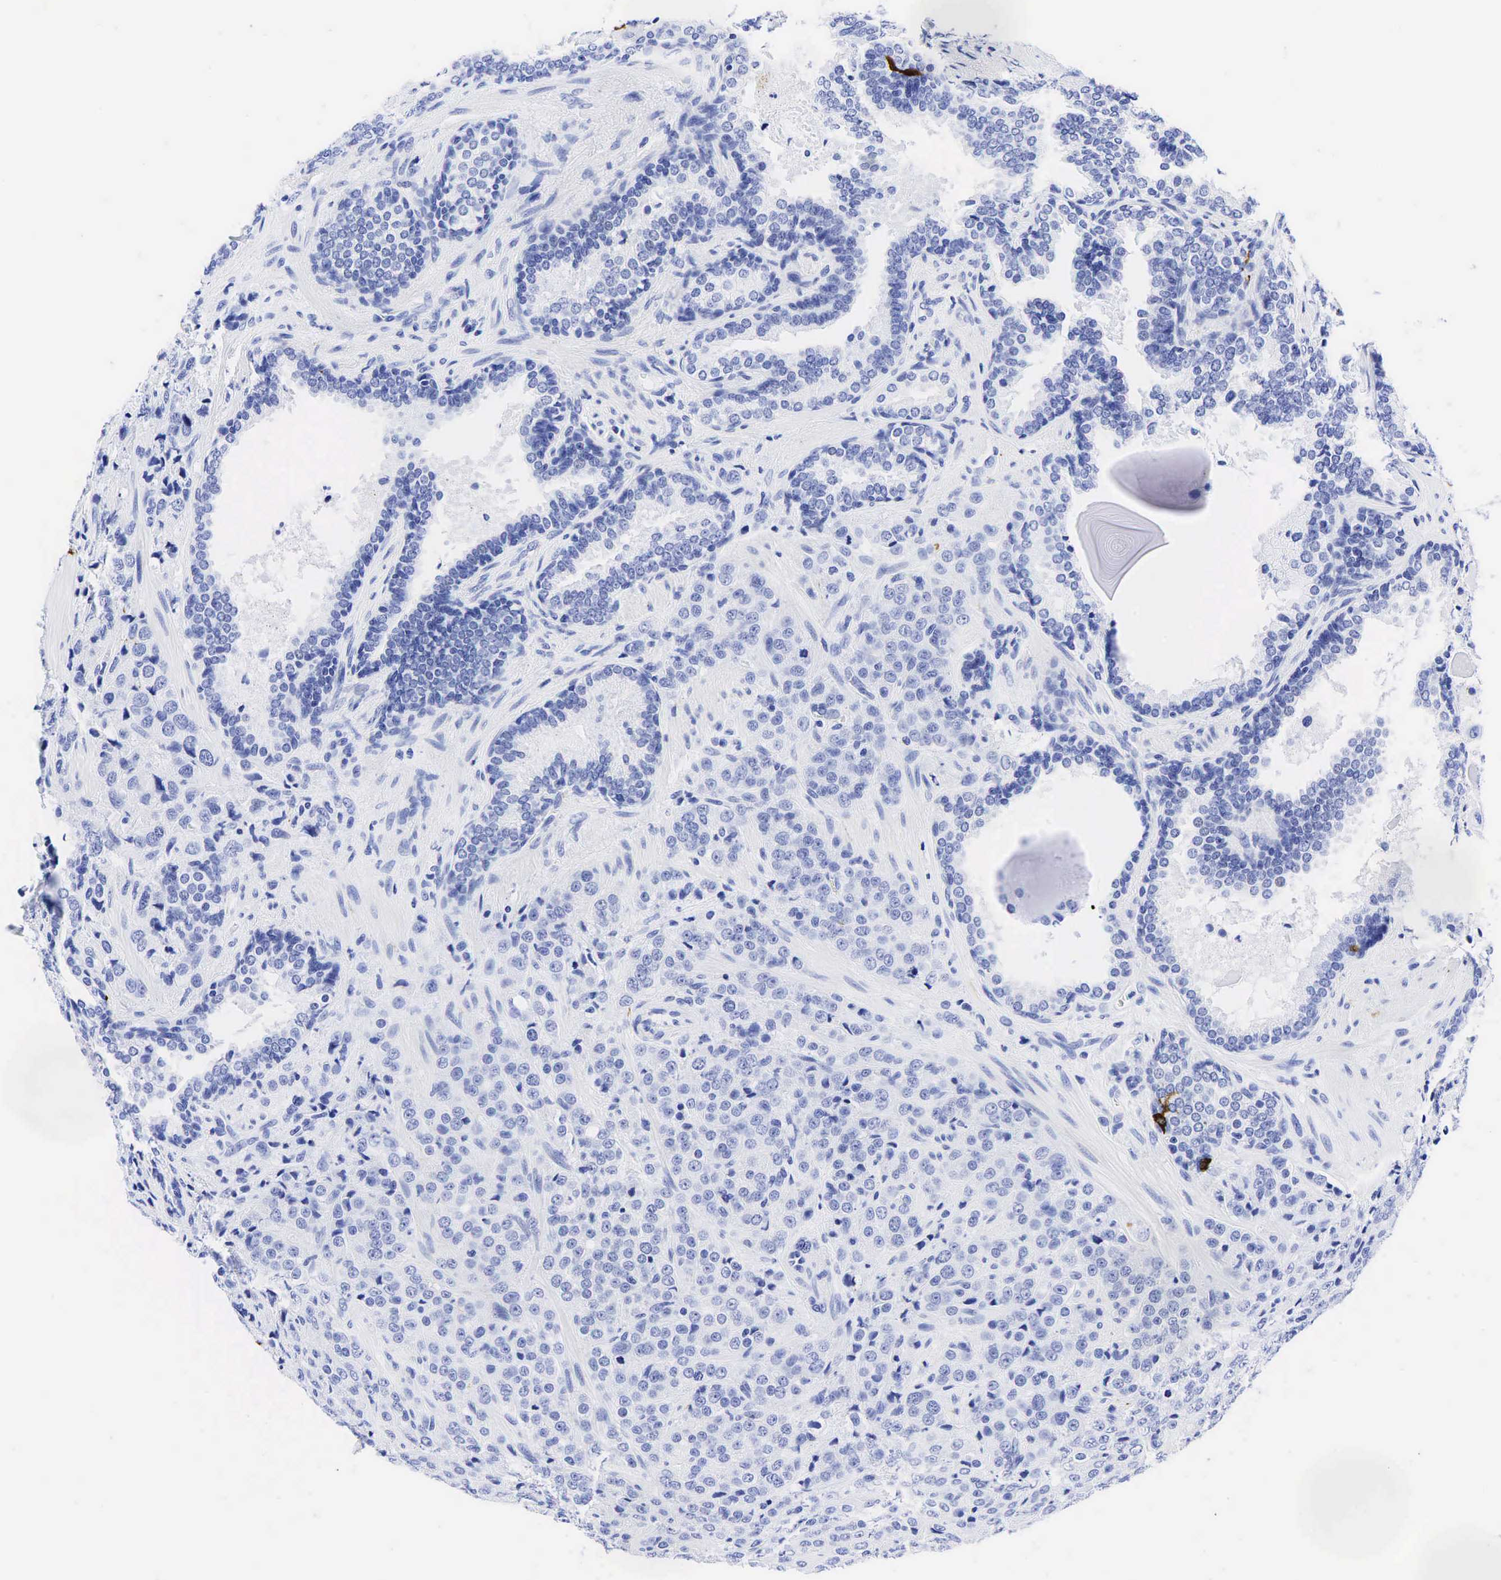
{"staining": {"intensity": "negative", "quantity": "none", "location": "none"}, "tissue": "prostate cancer", "cell_type": "Tumor cells", "image_type": "cancer", "snomed": [{"axis": "morphology", "description": "Adenocarcinoma, Medium grade"}, {"axis": "topography", "description": "Prostate"}], "caption": "Immunohistochemistry photomicrograph of adenocarcinoma (medium-grade) (prostate) stained for a protein (brown), which displays no positivity in tumor cells.", "gene": "CHGA", "patient": {"sex": "male", "age": 70}}